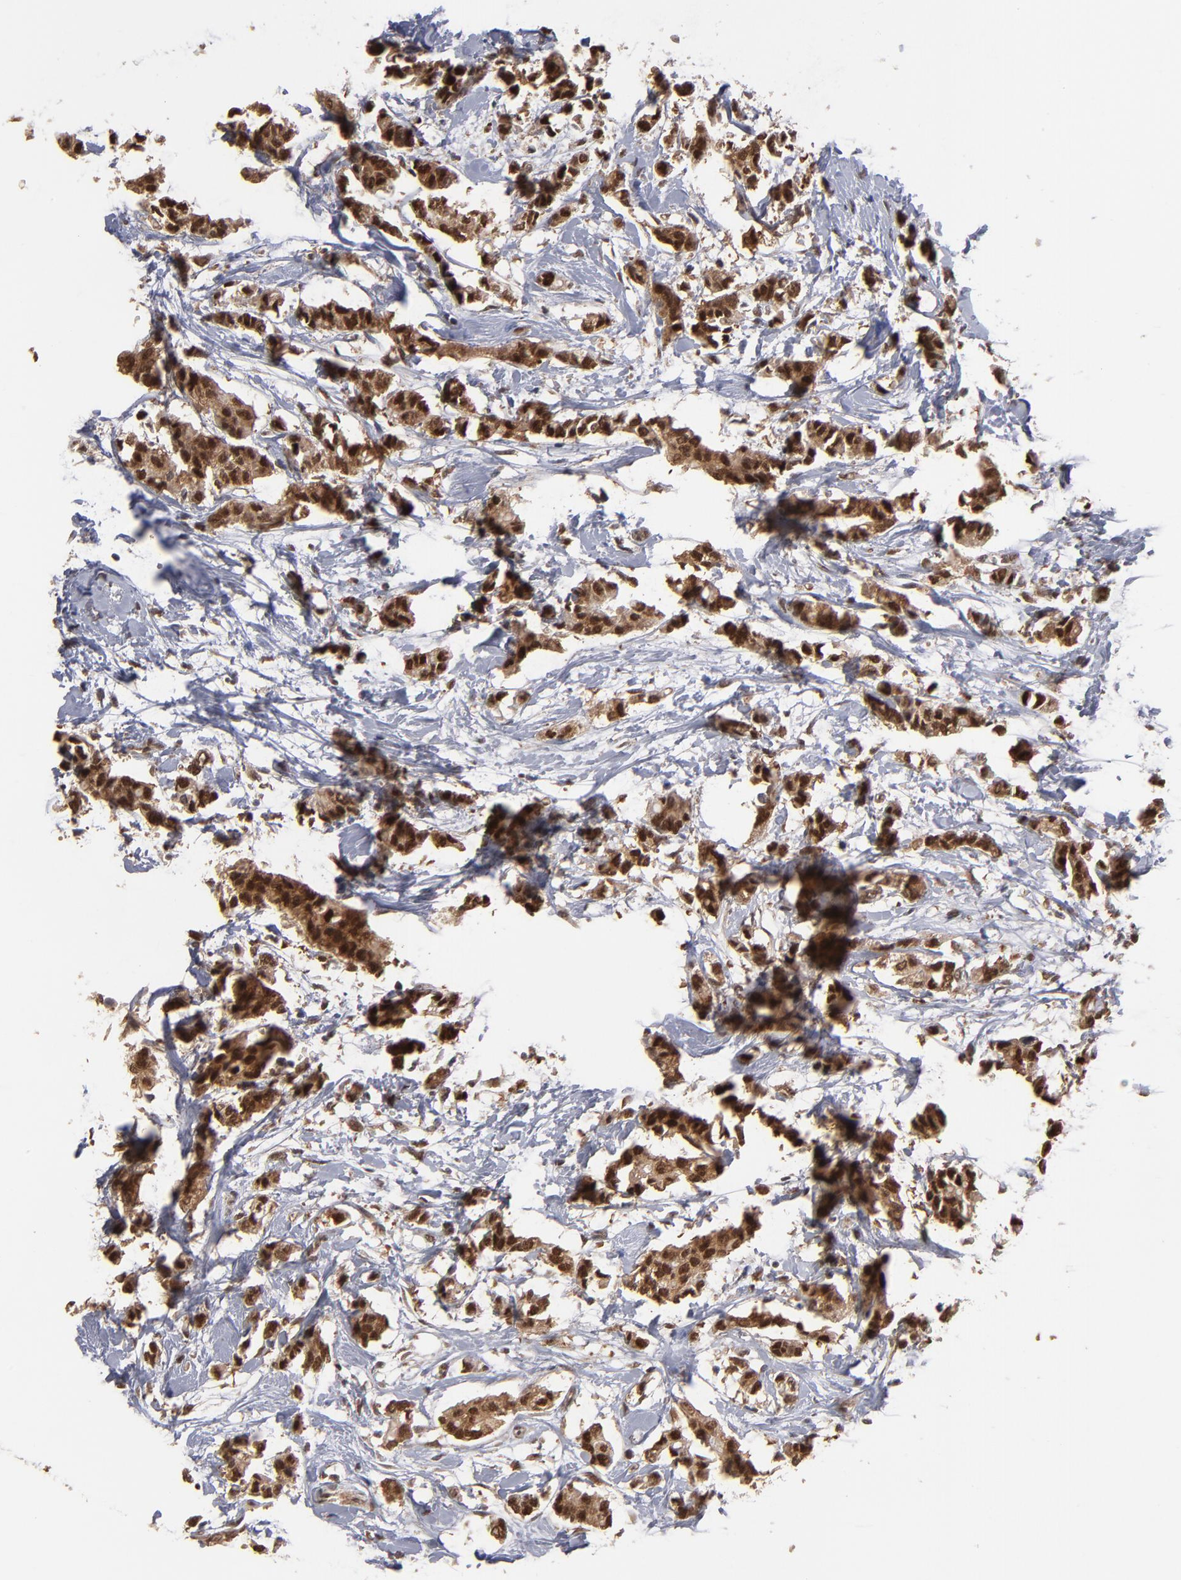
{"staining": {"intensity": "strong", "quantity": ">75%", "location": "cytoplasmic/membranous,nuclear"}, "tissue": "breast cancer", "cell_type": "Tumor cells", "image_type": "cancer", "snomed": [{"axis": "morphology", "description": "Duct carcinoma"}, {"axis": "topography", "description": "Breast"}], "caption": "High-magnification brightfield microscopy of breast cancer (intraductal carcinoma) stained with DAB (3,3'-diaminobenzidine) (brown) and counterstained with hematoxylin (blue). tumor cells exhibit strong cytoplasmic/membranous and nuclear positivity is appreciated in approximately>75% of cells.", "gene": "HUWE1", "patient": {"sex": "female", "age": 84}}